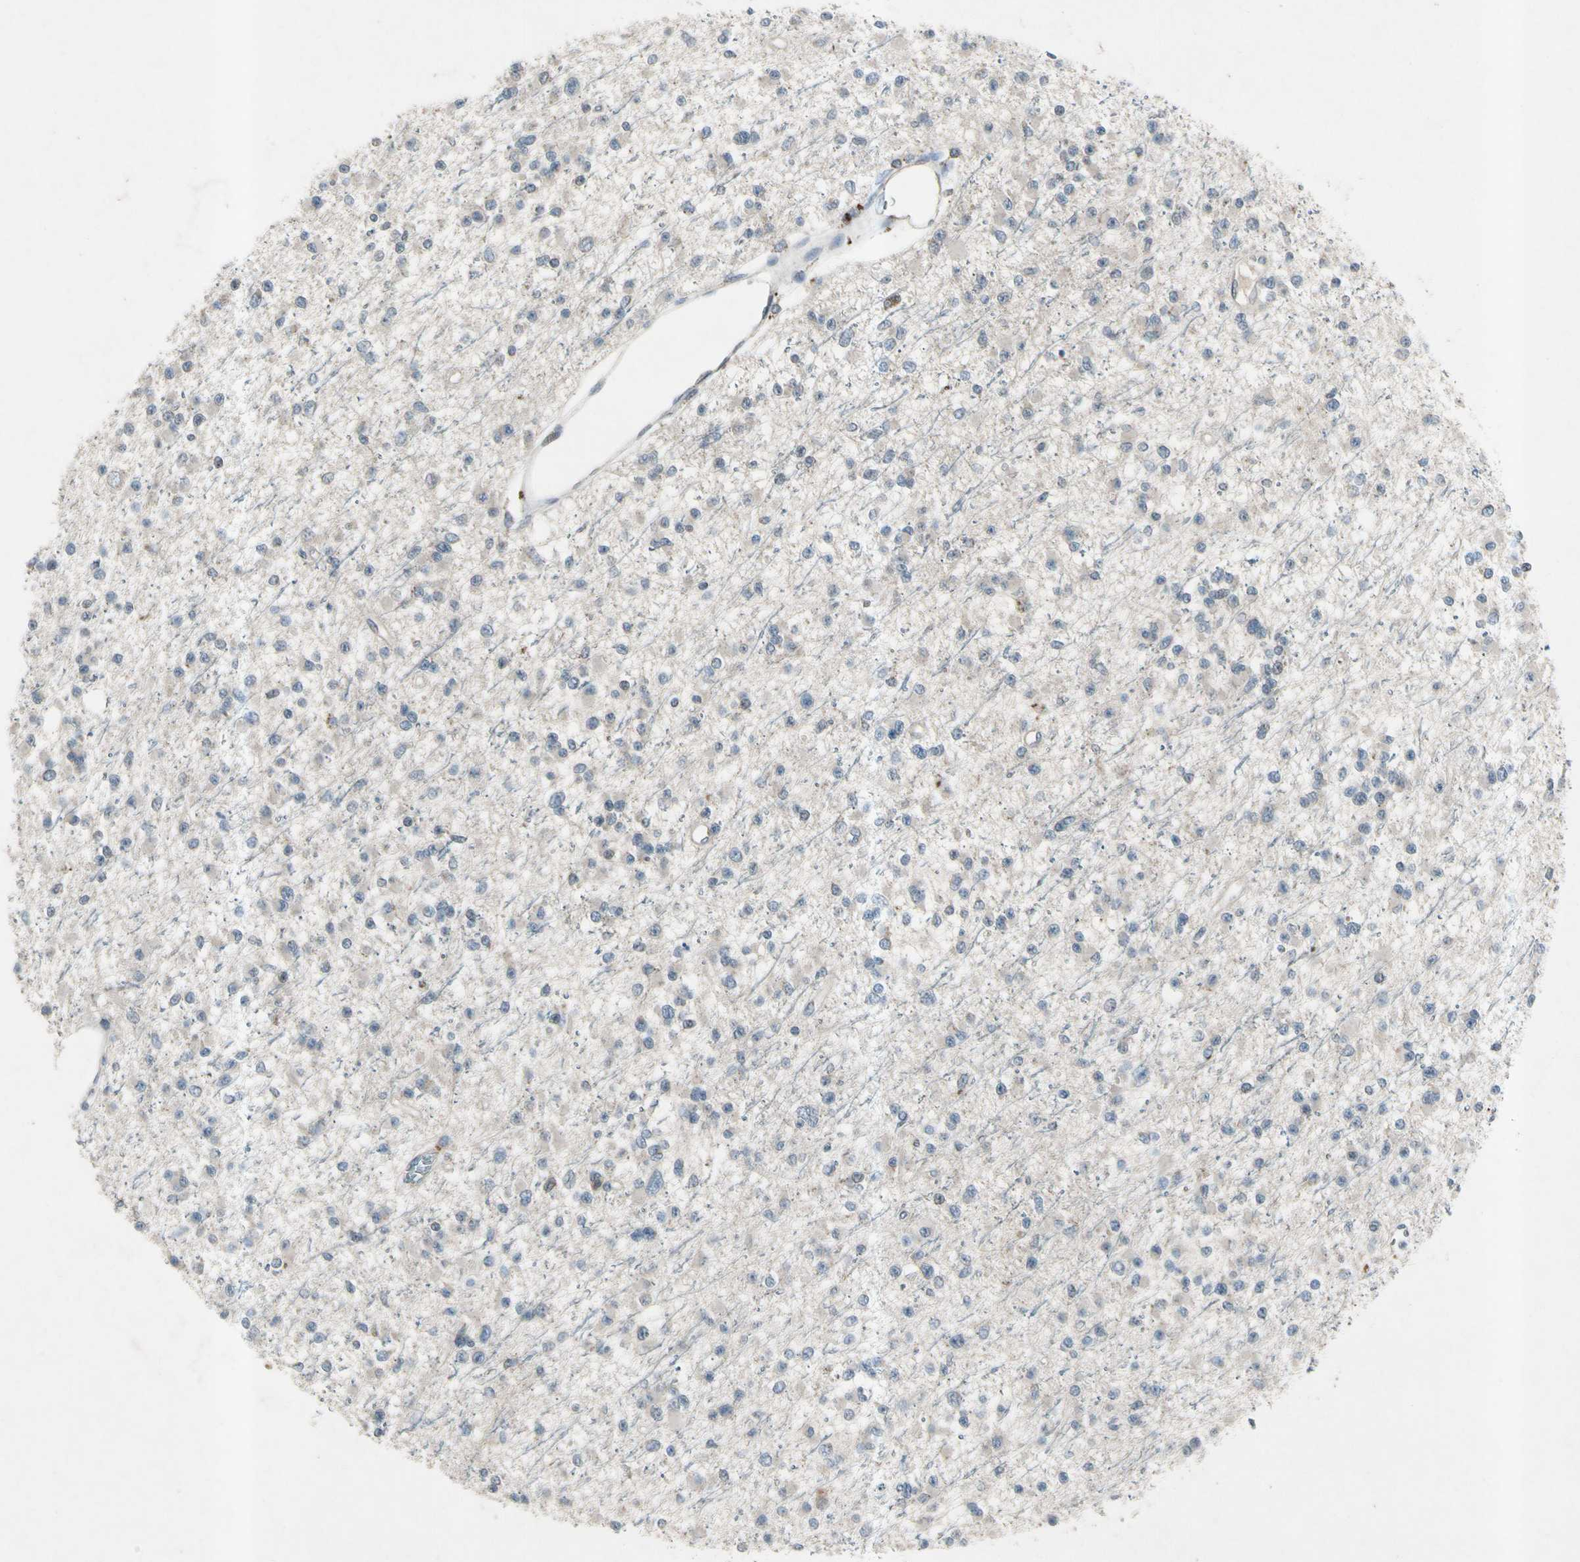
{"staining": {"intensity": "negative", "quantity": "none", "location": "none"}, "tissue": "glioma", "cell_type": "Tumor cells", "image_type": "cancer", "snomed": [{"axis": "morphology", "description": "Glioma, malignant, Low grade"}, {"axis": "topography", "description": "Brain"}], "caption": "Malignant glioma (low-grade) stained for a protein using immunohistochemistry reveals no positivity tumor cells.", "gene": "NMI", "patient": {"sex": "female", "age": 22}}